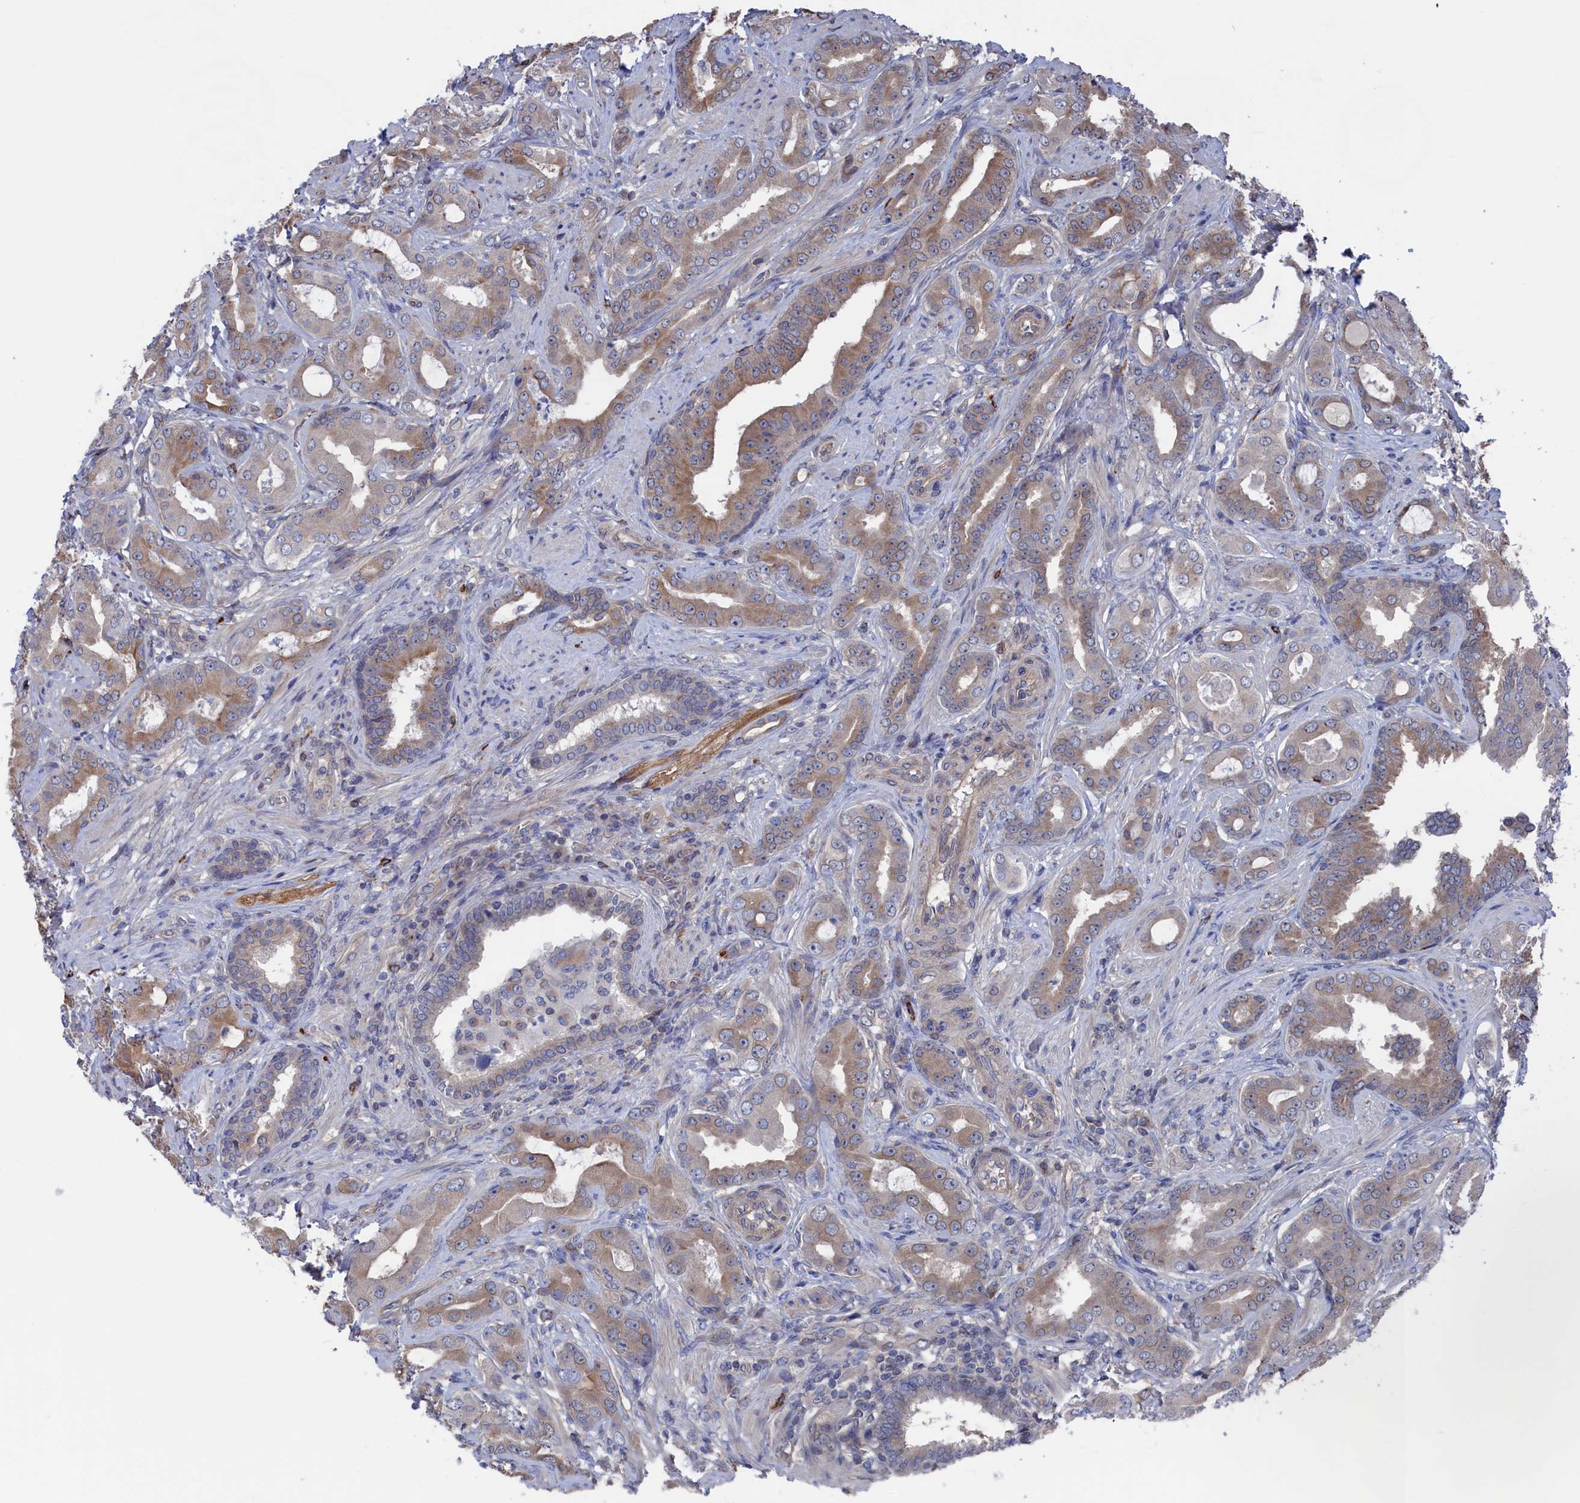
{"staining": {"intensity": "moderate", "quantity": "25%-75%", "location": "cytoplasmic/membranous"}, "tissue": "prostate cancer", "cell_type": "Tumor cells", "image_type": "cancer", "snomed": [{"axis": "morphology", "description": "Adenocarcinoma, Low grade"}, {"axis": "topography", "description": "Prostate"}], "caption": "Immunohistochemistry photomicrograph of human prostate cancer (low-grade adenocarcinoma) stained for a protein (brown), which demonstrates medium levels of moderate cytoplasmic/membranous positivity in about 25%-75% of tumor cells.", "gene": "NUTF2", "patient": {"sex": "male", "age": 57}}